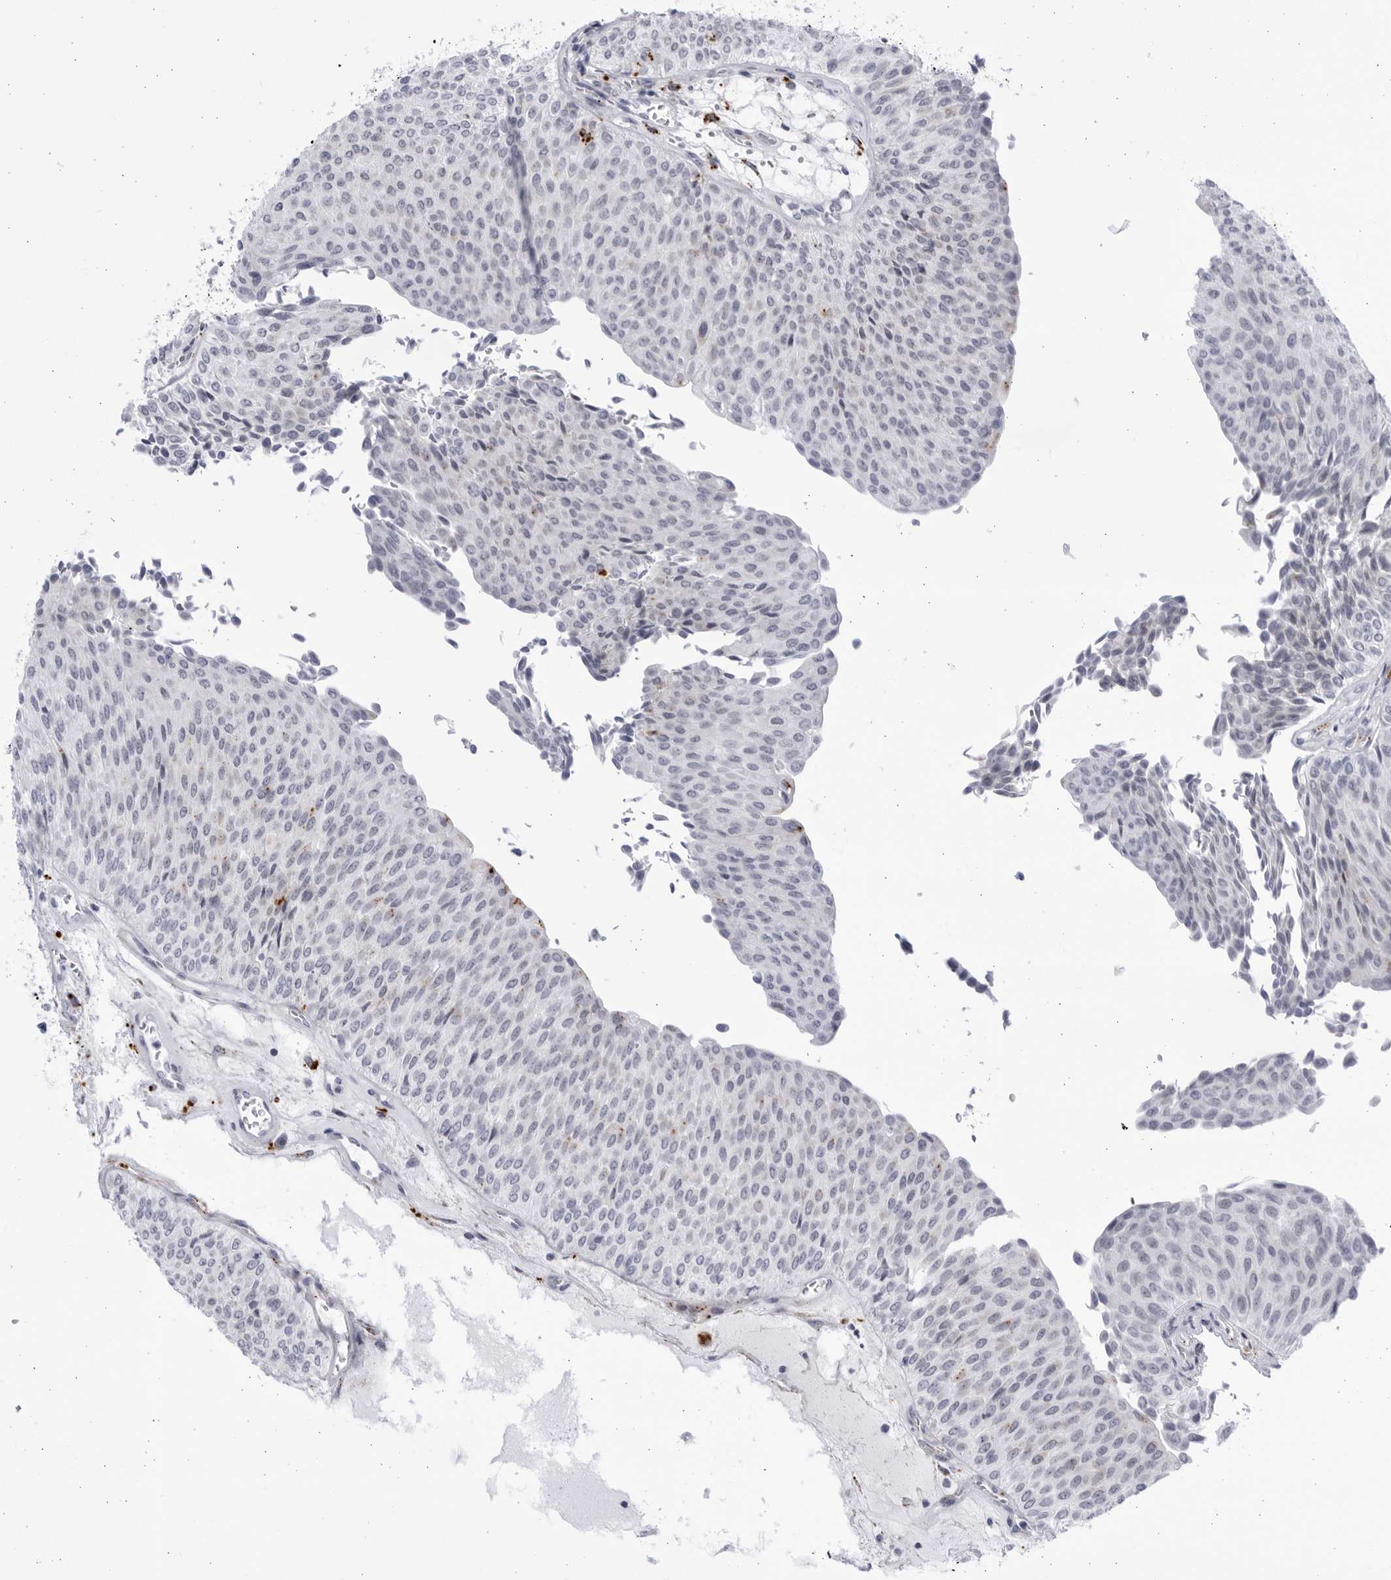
{"staining": {"intensity": "negative", "quantity": "none", "location": "none"}, "tissue": "urothelial cancer", "cell_type": "Tumor cells", "image_type": "cancer", "snomed": [{"axis": "morphology", "description": "Urothelial carcinoma, Low grade"}, {"axis": "topography", "description": "Urinary bladder"}], "caption": "Tumor cells show no significant protein positivity in urothelial cancer. The staining is performed using DAB brown chromogen with nuclei counter-stained in using hematoxylin.", "gene": "CCDC181", "patient": {"sex": "male", "age": 78}}